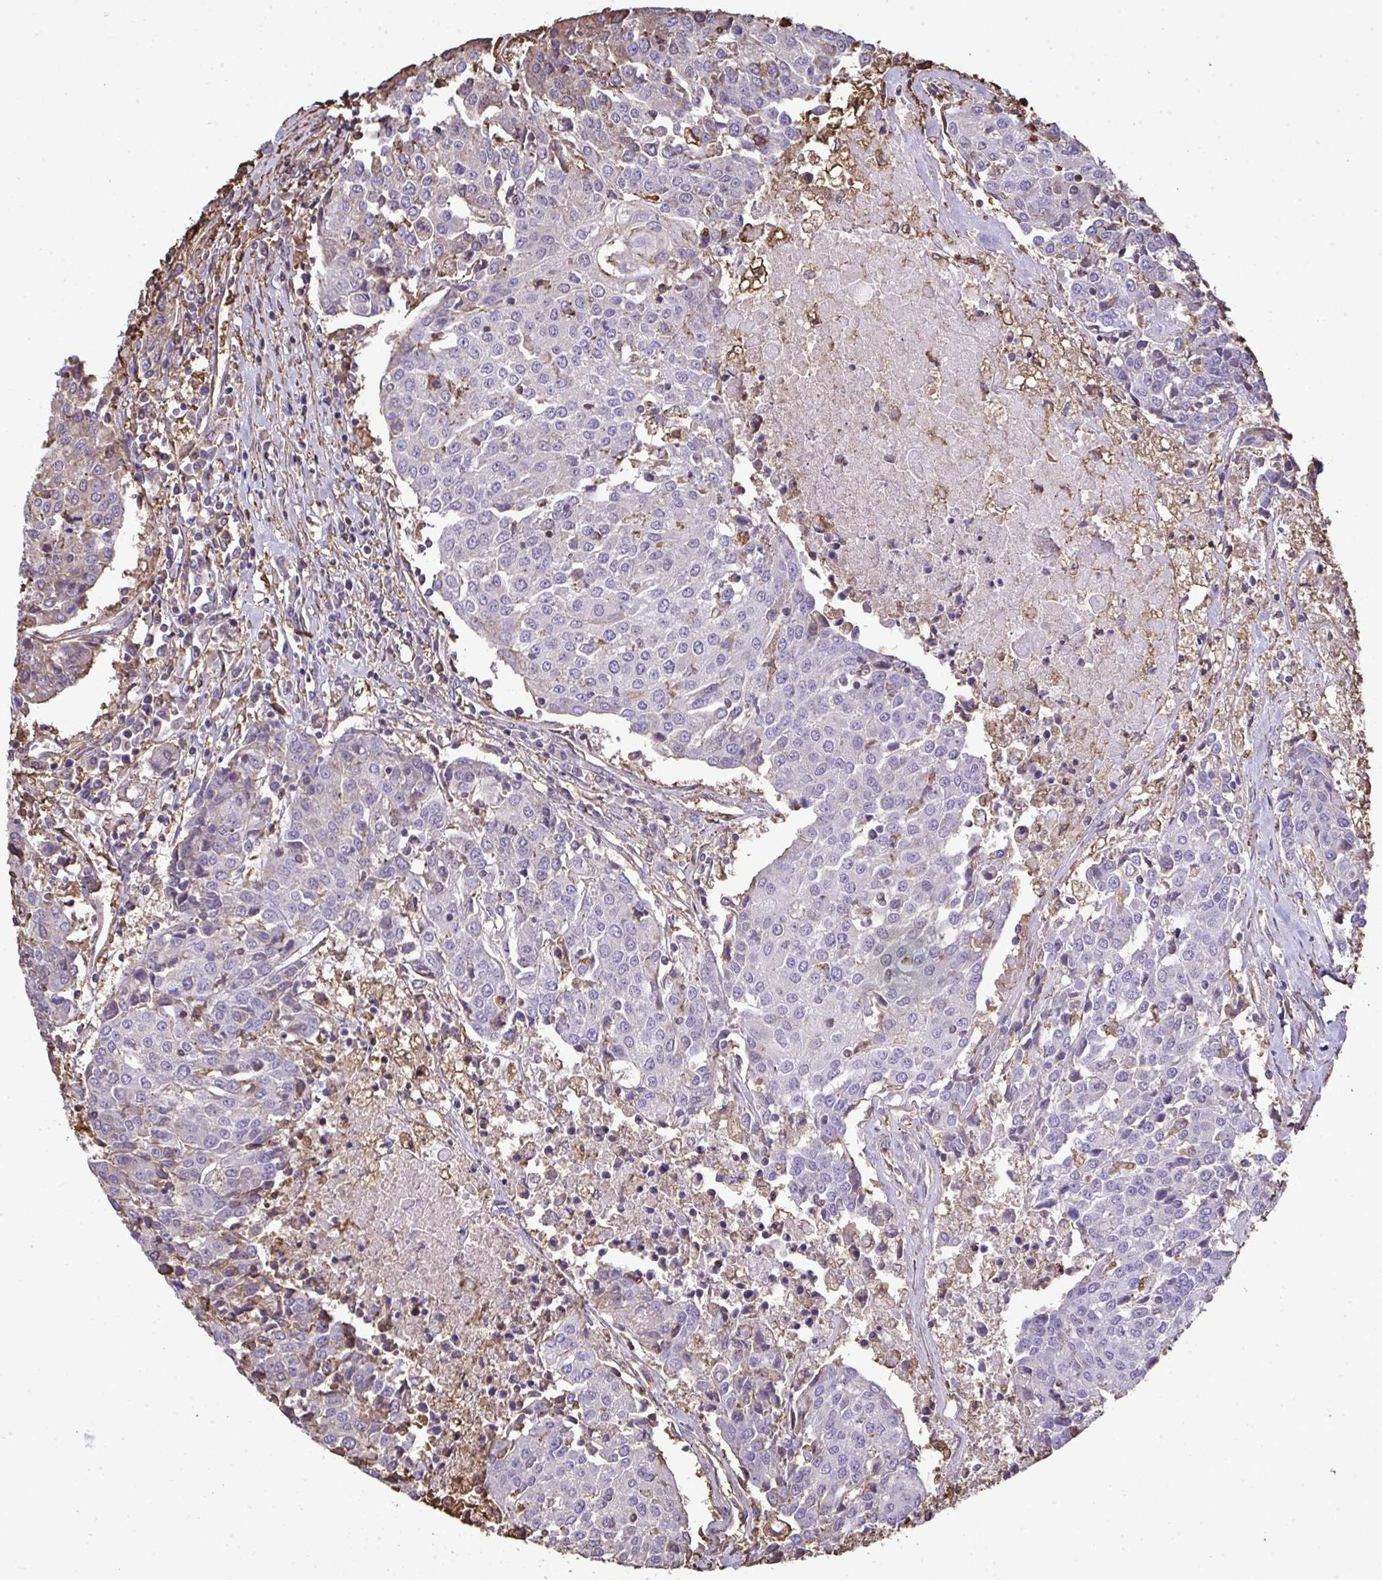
{"staining": {"intensity": "negative", "quantity": "none", "location": "none"}, "tissue": "urothelial cancer", "cell_type": "Tumor cells", "image_type": "cancer", "snomed": [{"axis": "morphology", "description": "Urothelial carcinoma, High grade"}, {"axis": "topography", "description": "Urinary bladder"}], "caption": "This histopathology image is of urothelial cancer stained with immunohistochemistry to label a protein in brown with the nuclei are counter-stained blue. There is no expression in tumor cells.", "gene": "ANXA5", "patient": {"sex": "female", "age": 85}}